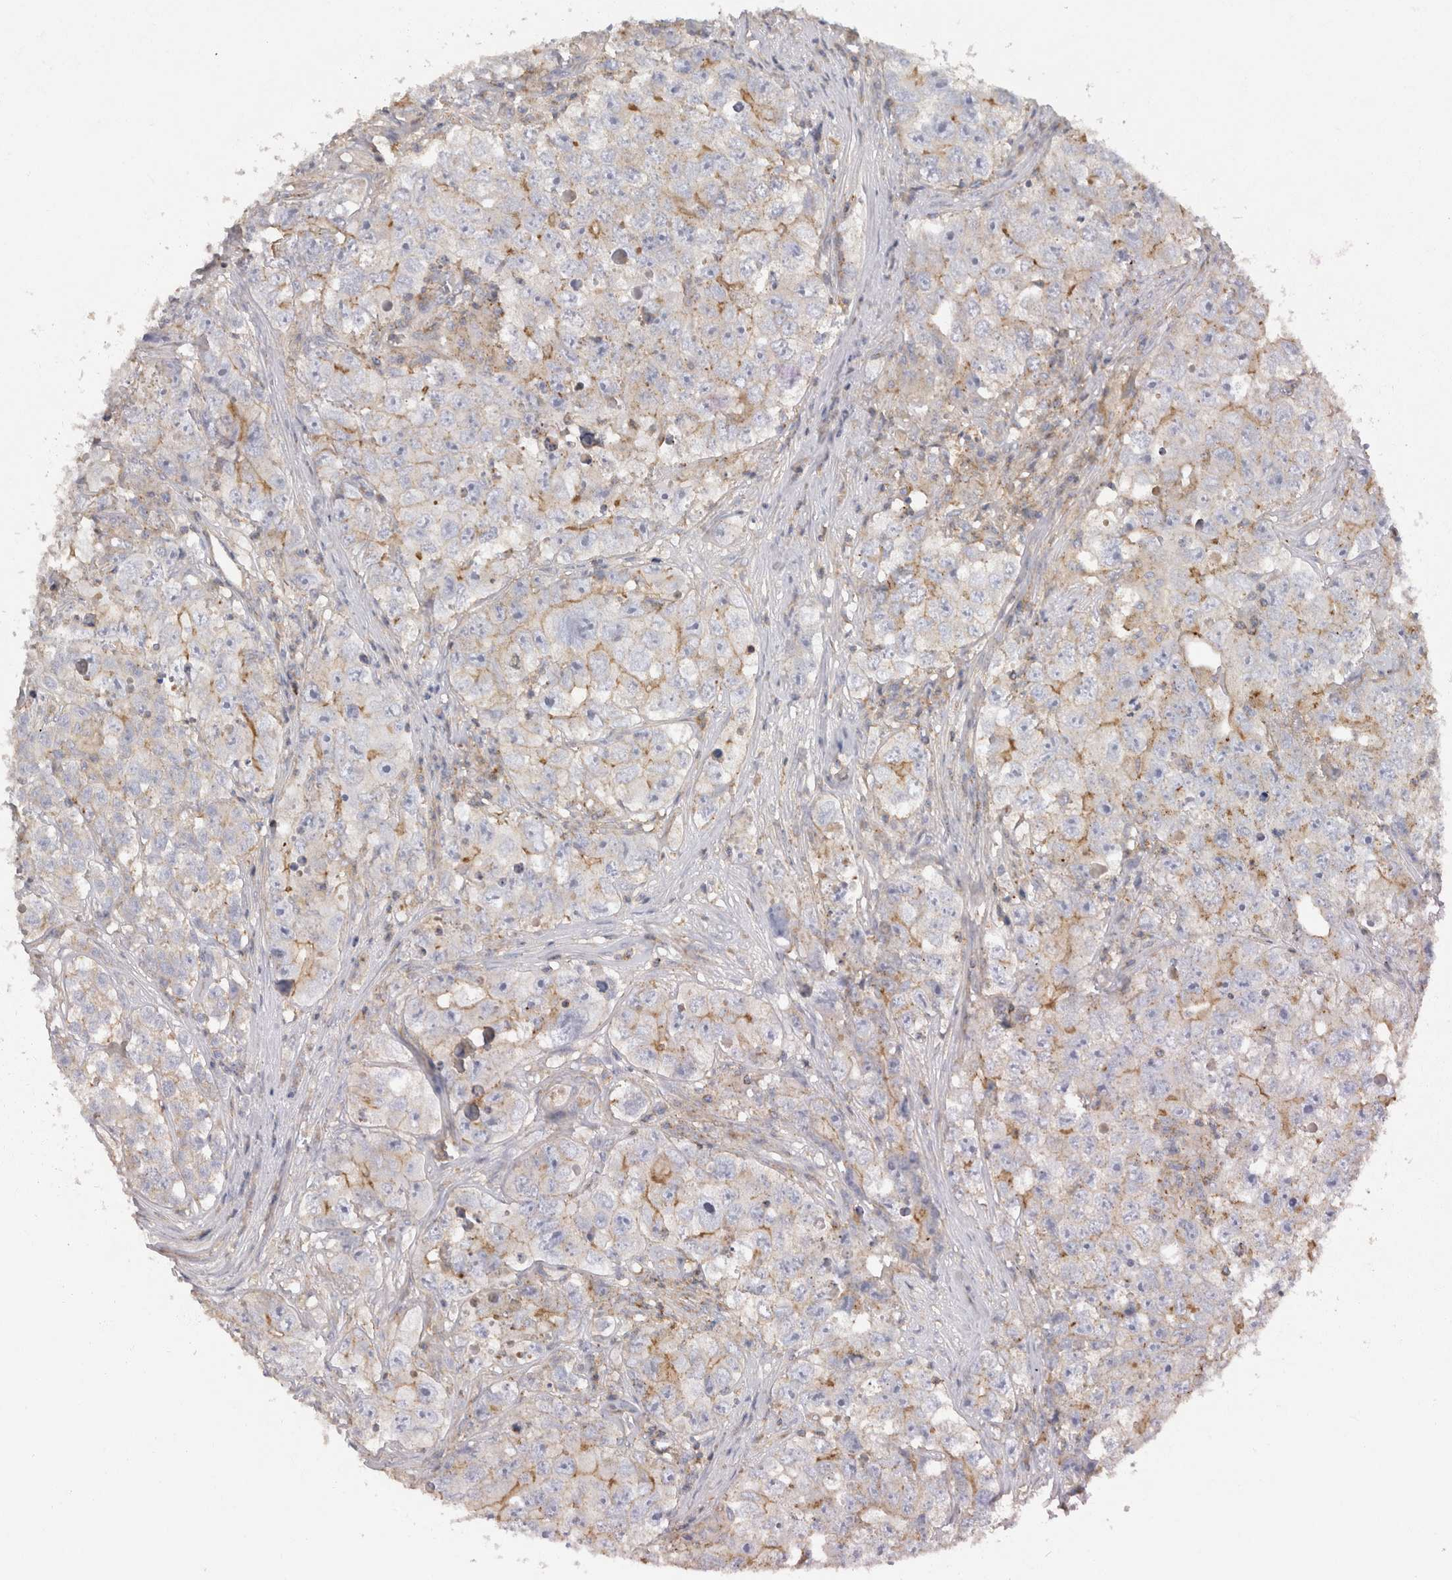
{"staining": {"intensity": "weak", "quantity": "<25%", "location": "cytoplasmic/membranous"}, "tissue": "testis cancer", "cell_type": "Tumor cells", "image_type": "cancer", "snomed": [{"axis": "morphology", "description": "Seminoma, NOS"}, {"axis": "morphology", "description": "Carcinoma, Embryonal, NOS"}, {"axis": "topography", "description": "Testis"}], "caption": "Immunohistochemistry (IHC) photomicrograph of neoplastic tissue: human testis seminoma stained with DAB (3,3'-diaminobenzidine) displays no significant protein expression in tumor cells. The staining was performed using DAB to visualize the protein expression in brown, while the nuclei were stained in blue with hematoxylin (Magnification: 20x).", "gene": "CHMP6", "patient": {"sex": "male", "age": 43}}